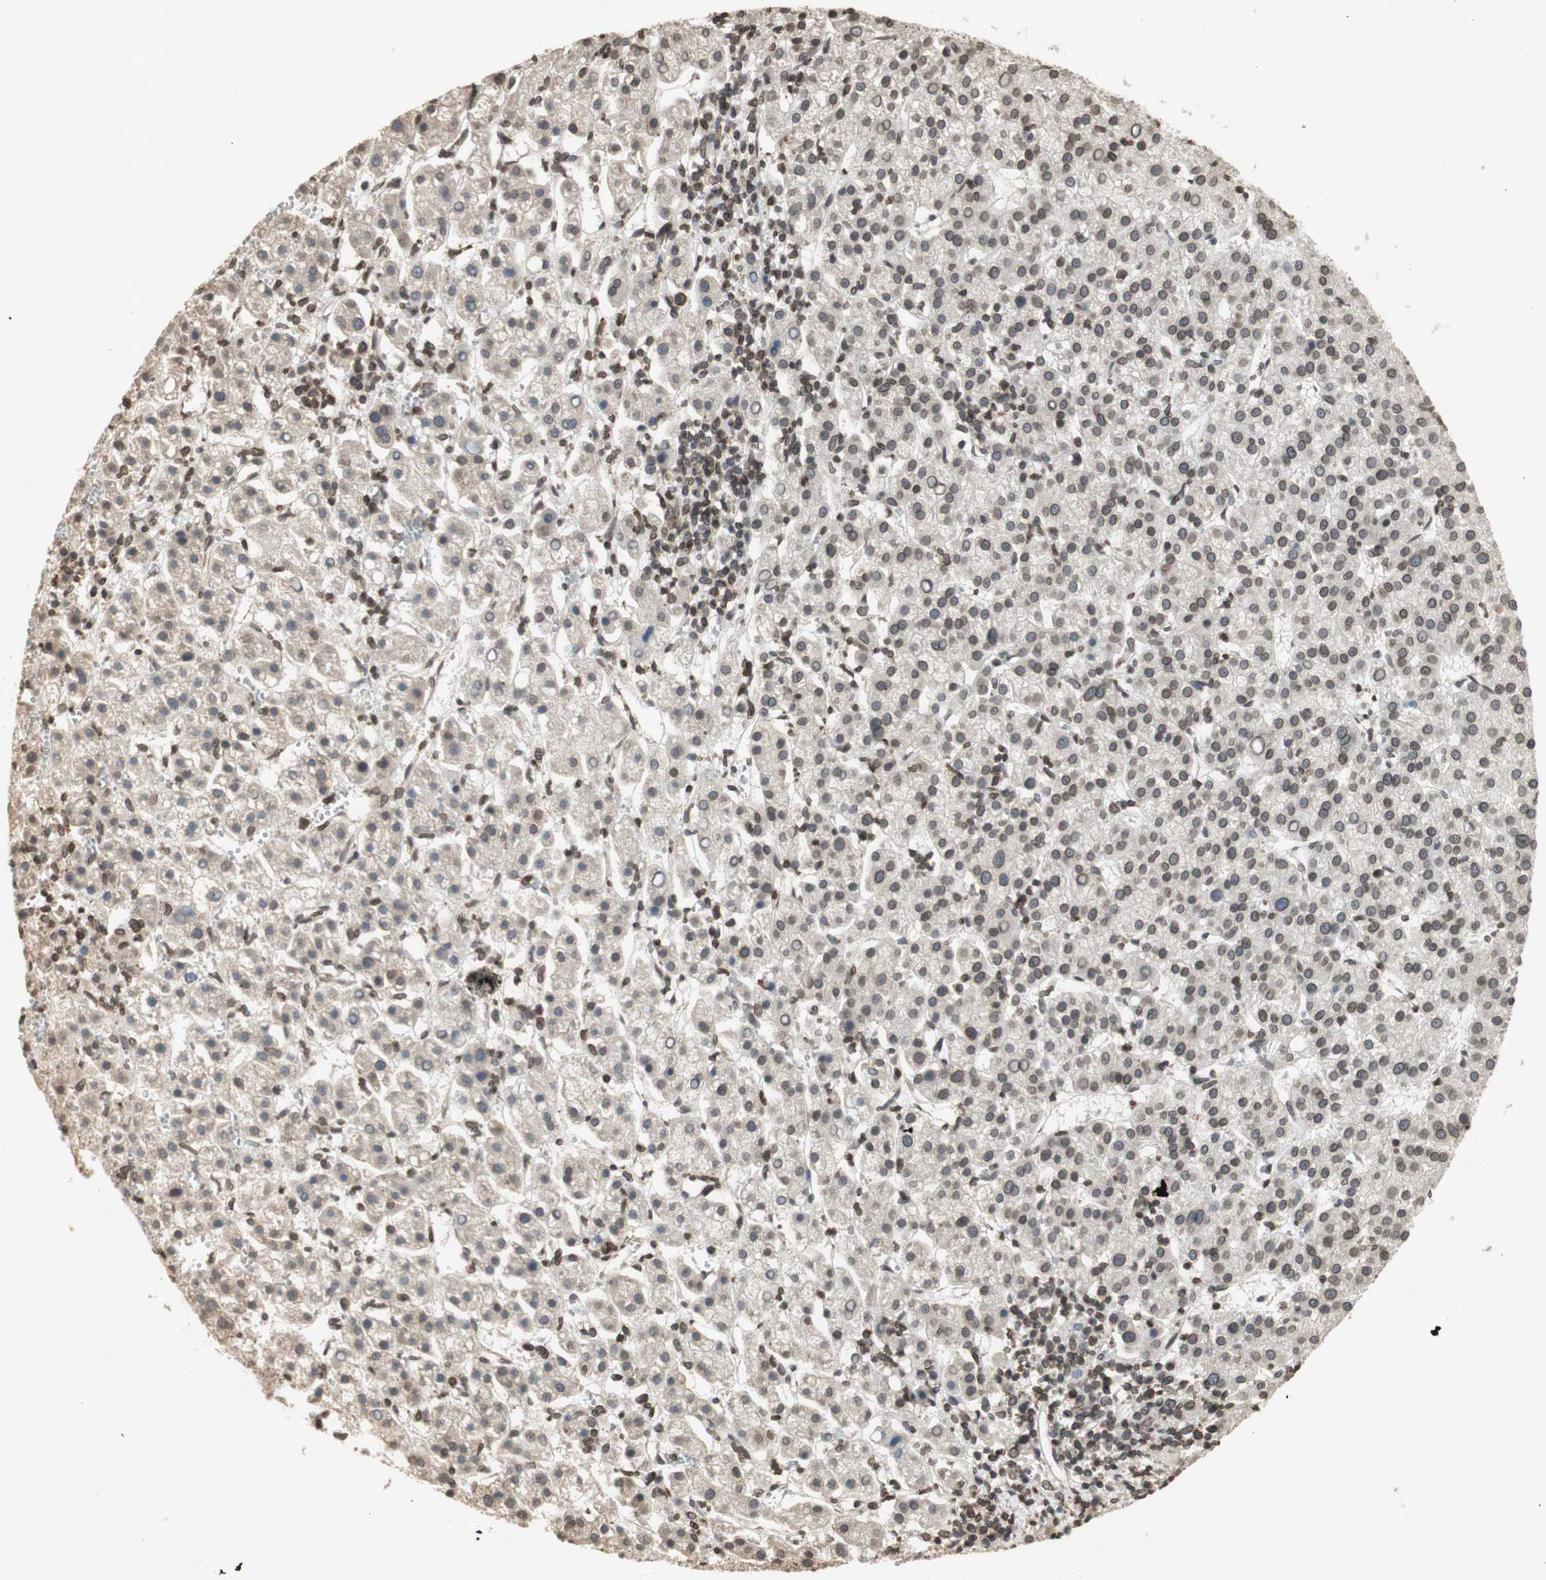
{"staining": {"intensity": "moderate", "quantity": "25%-75%", "location": "cytoplasmic/membranous,nuclear"}, "tissue": "liver cancer", "cell_type": "Tumor cells", "image_type": "cancer", "snomed": [{"axis": "morphology", "description": "Carcinoma, Hepatocellular, NOS"}, {"axis": "topography", "description": "Liver"}], "caption": "Hepatocellular carcinoma (liver) tissue exhibits moderate cytoplasmic/membranous and nuclear staining in approximately 25%-75% of tumor cells", "gene": "TMPO", "patient": {"sex": "female", "age": 58}}